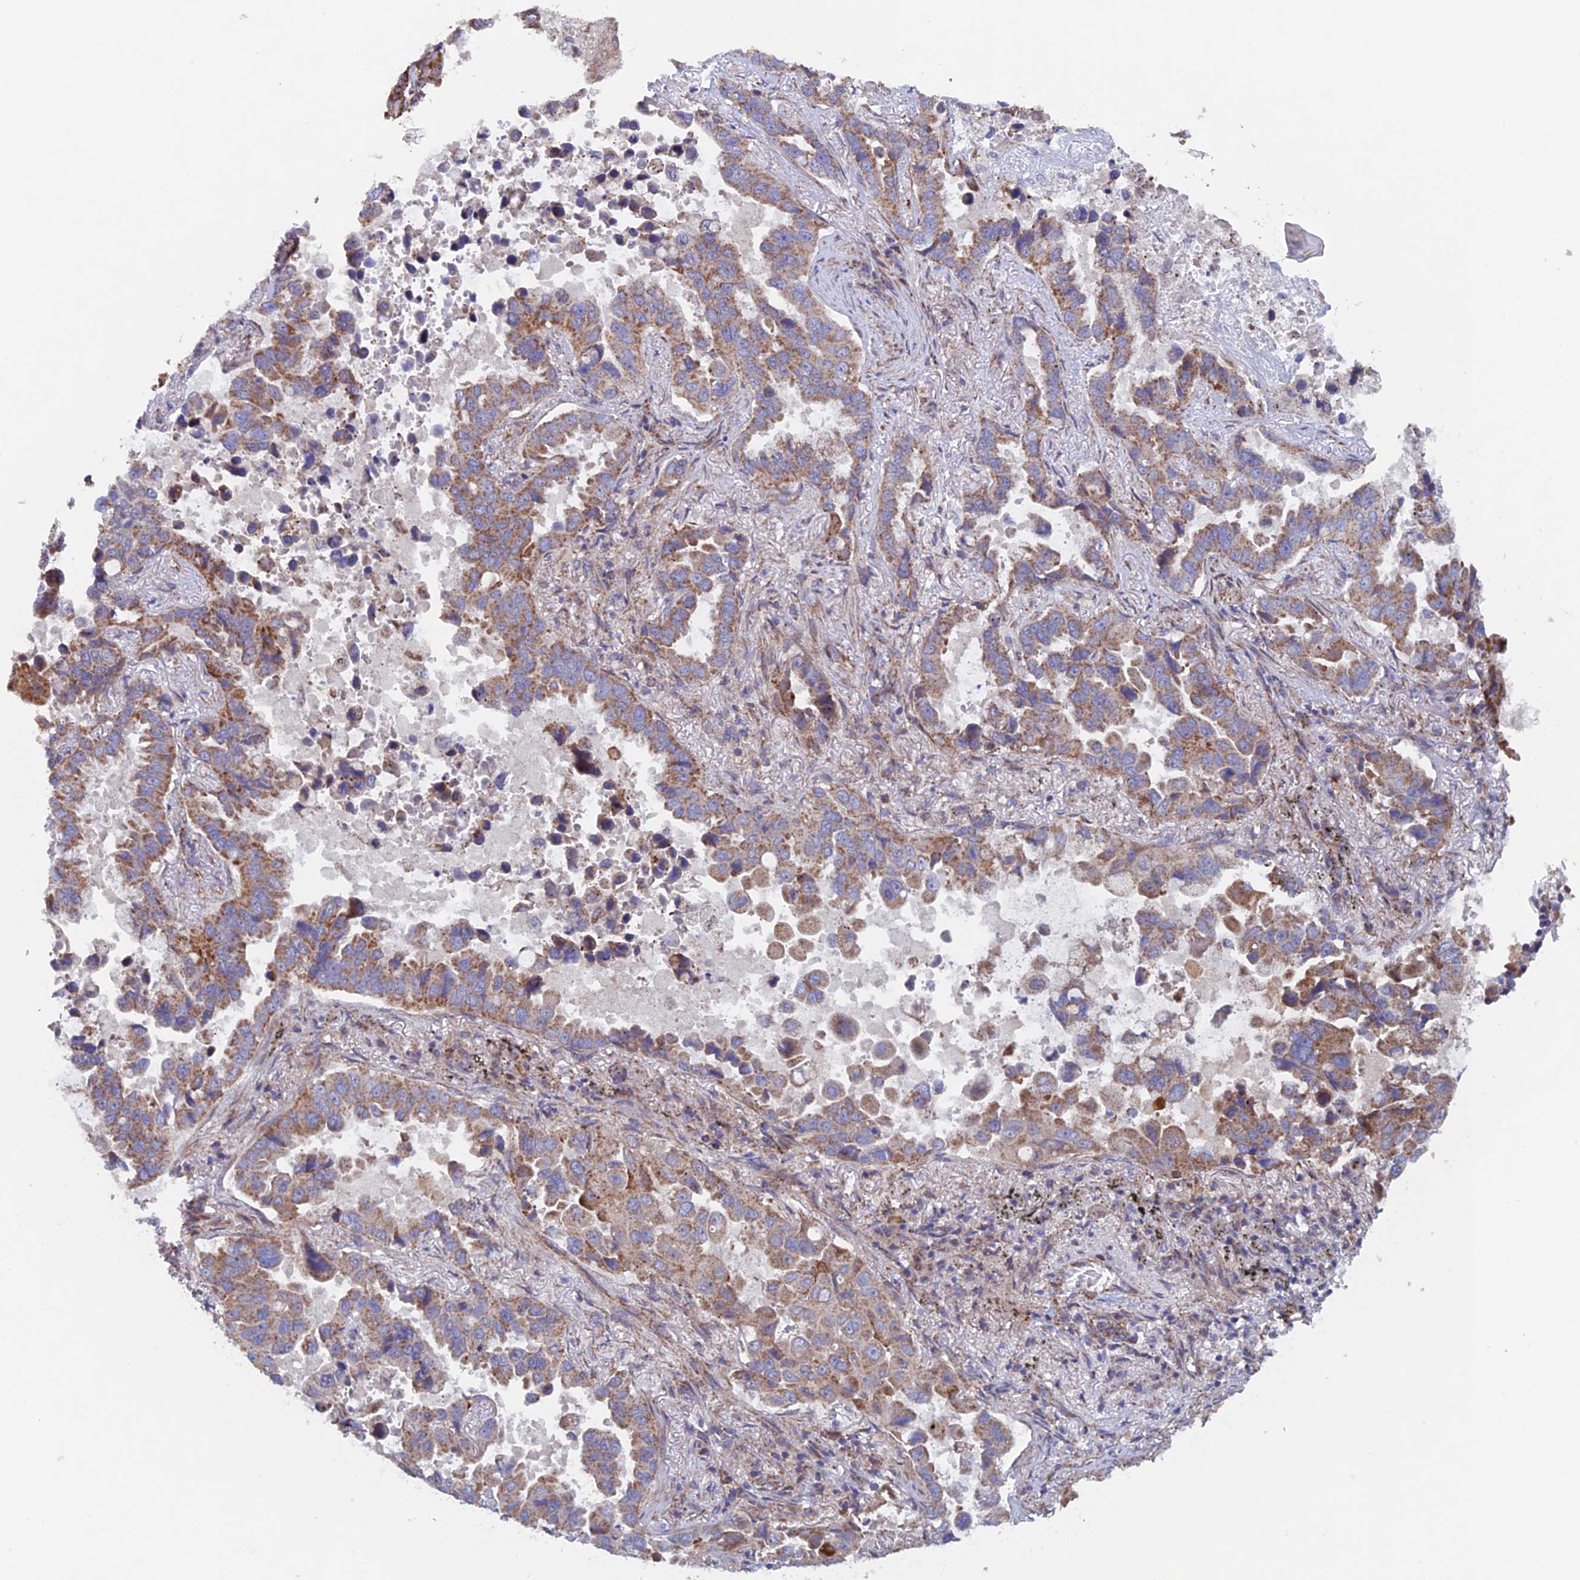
{"staining": {"intensity": "moderate", "quantity": ">75%", "location": "cytoplasmic/membranous"}, "tissue": "lung cancer", "cell_type": "Tumor cells", "image_type": "cancer", "snomed": [{"axis": "morphology", "description": "Adenocarcinoma, NOS"}, {"axis": "topography", "description": "Lung"}], "caption": "A histopathology image of human adenocarcinoma (lung) stained for a protein displays moderate cytoplasmic/membranous brown staining in tumor cells. (Stains: DAB in brown, nuclei in blue, Microscopy: brightfield microscopy at high magnification).", "gene": "MRPL1", "patient": {"sex": "male", "age": 64}}